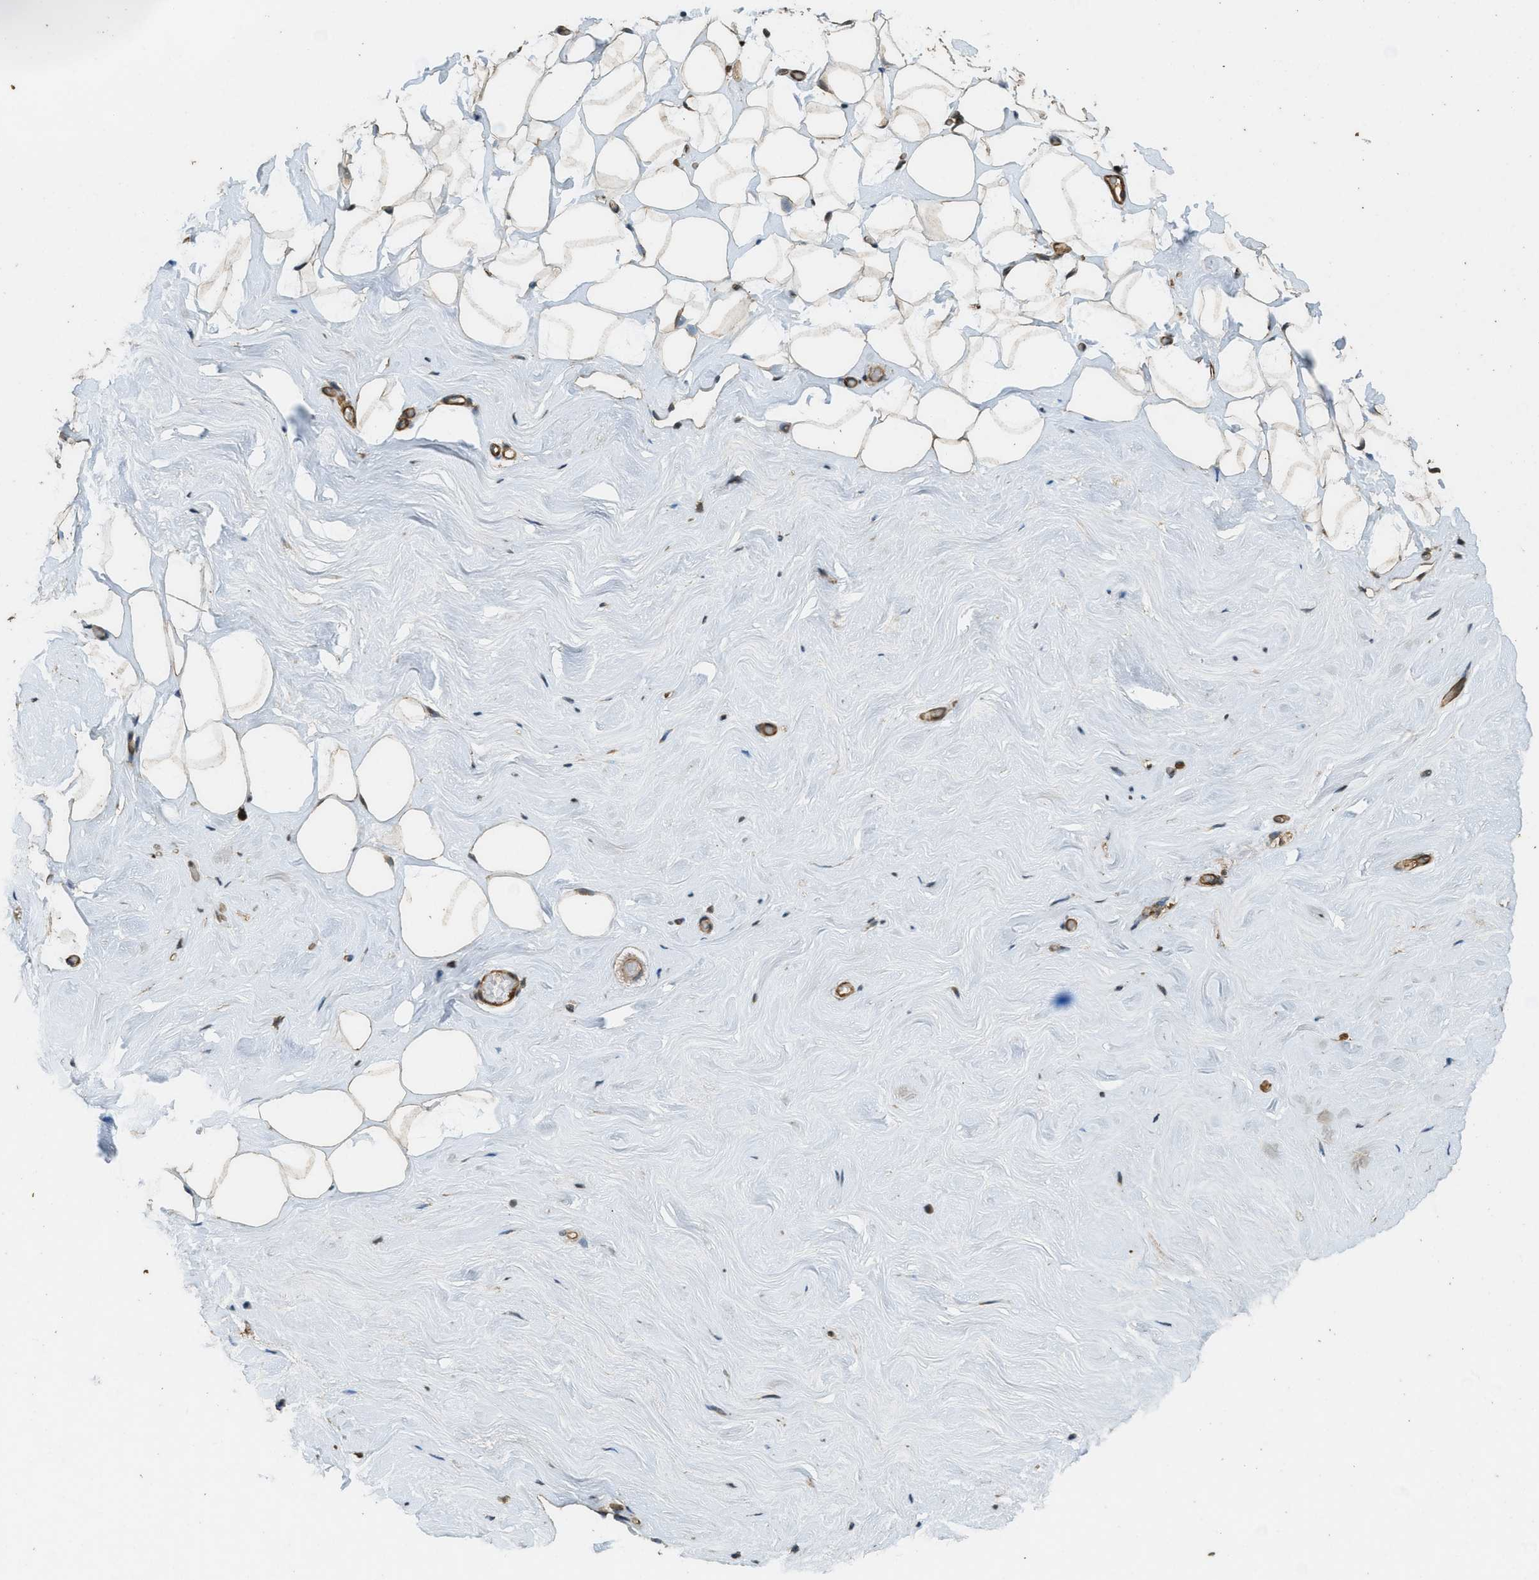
{"staining": {"intensity": "moderate", "quantity": ">75%", "location": "cytoplasmic/membranous,nuclear"}, "tissue": "breast", "cell_type": "Adipocytes", "image_type": "normal", "snomed": [{"axis": "morphology", "description": "Normal tissue, NOS"}, {"axis": "topography", "description": "Breast"}], "caption": "Breast stained with DAB (3,3'-diaminobenzidine) immunohistochemistry (IHC) exhibits medium levels of moderate cytoplasmic/membranous,nuclear staining in approximately >75% of adipocytes.", "gene": "PPP6R3", "patient": {"sex": "female", "age": 75}}